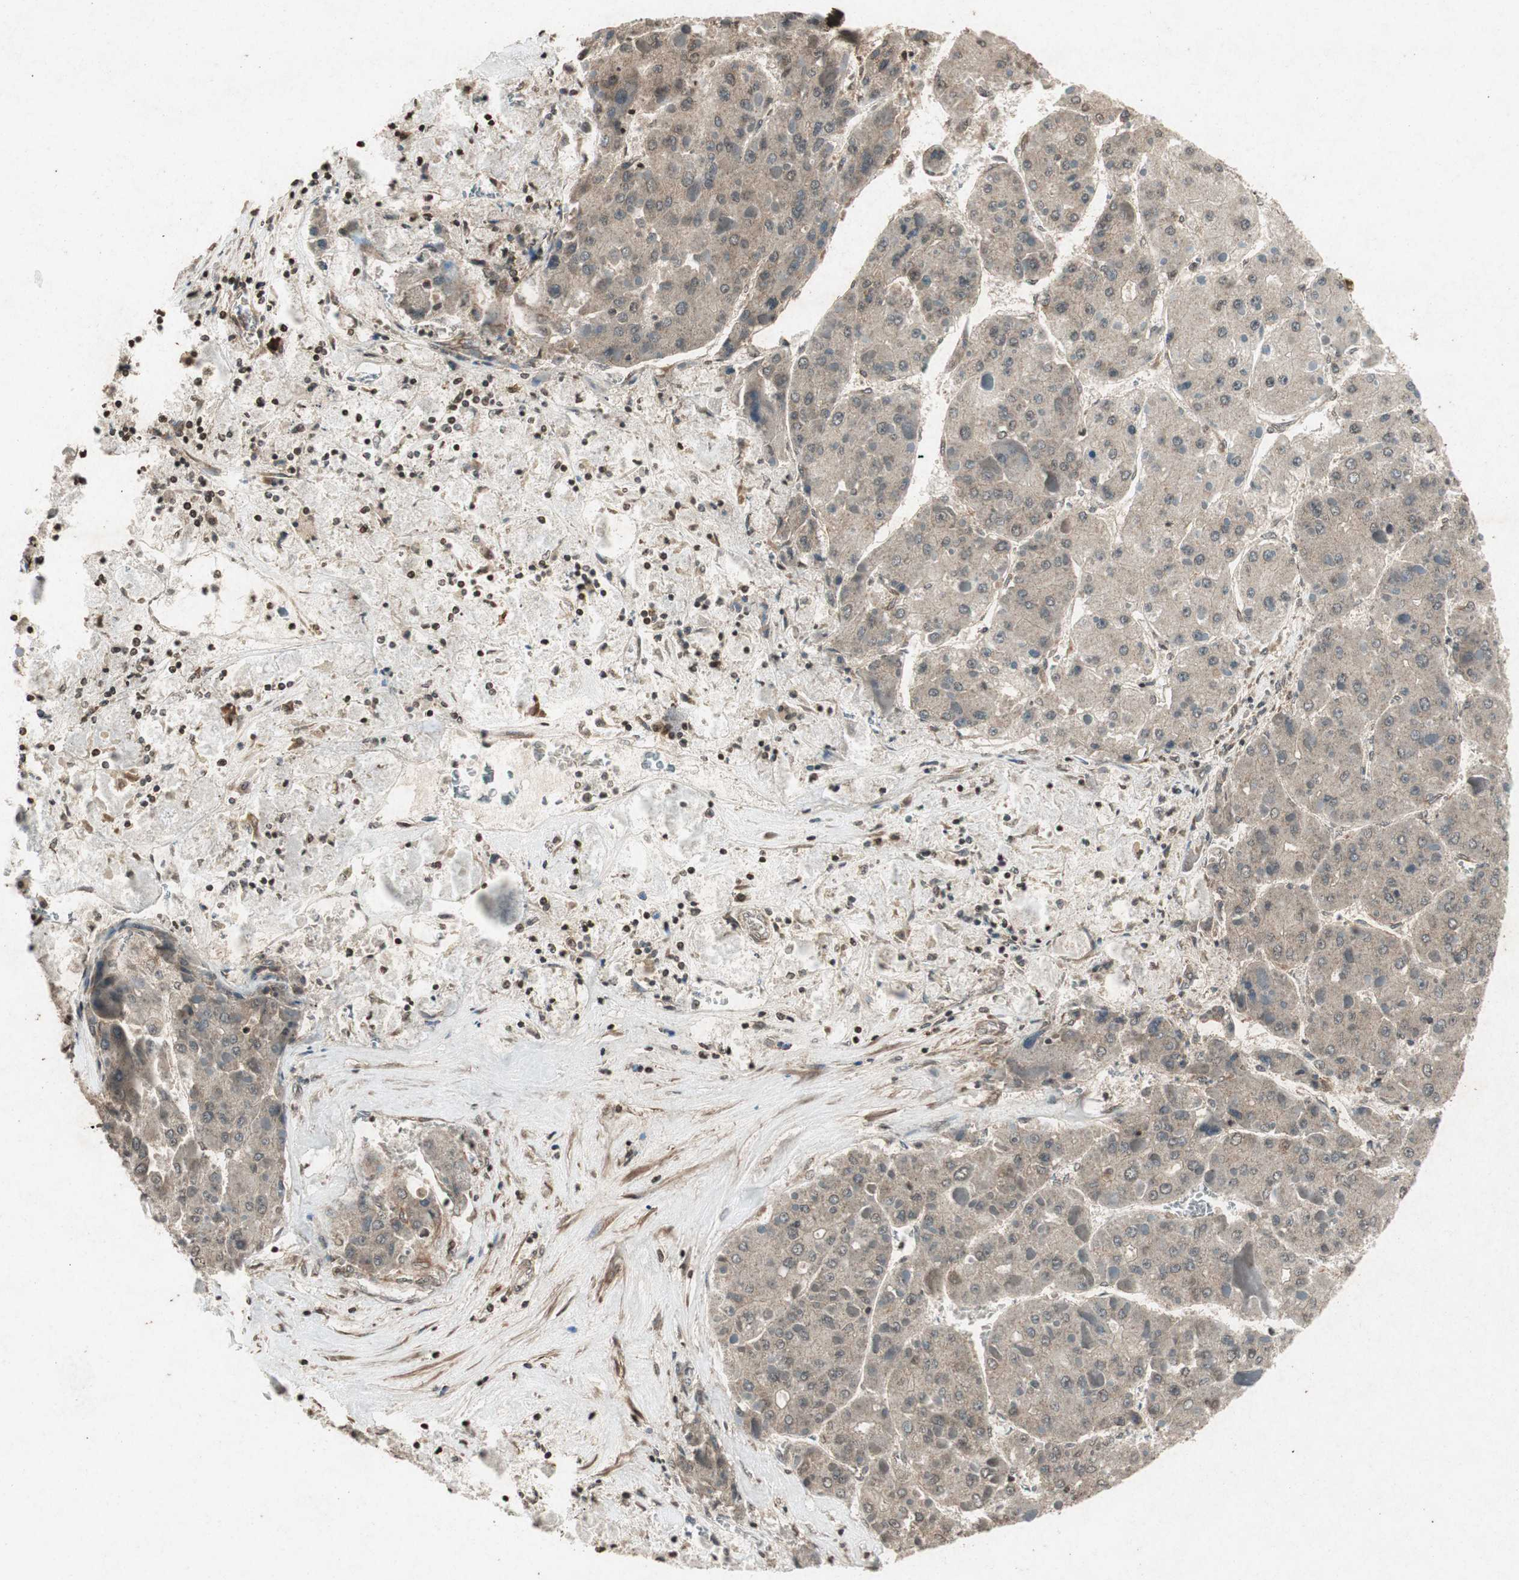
{"staining": {"intensity": "weak", "quantity": ">75%", "location": "cytoplasmic/membranous"}, "tissue": "liver cancer", "cell_type": "Tumor cells", "image_type": "cancer", "snomed": [{"axis": "morphology", "description": "Carcinoma, Hepatocellular, NOS"}, {"axis": "topography", "description": "Liver"}], "caption": "Hepatocellular carcinoma (liver) tissue exhibits weak cytoplasmic/membranous staining in approximately >75% of tumor cells", "gene": "PRKG1", "patient": {"sex": "female", "age": 73}}